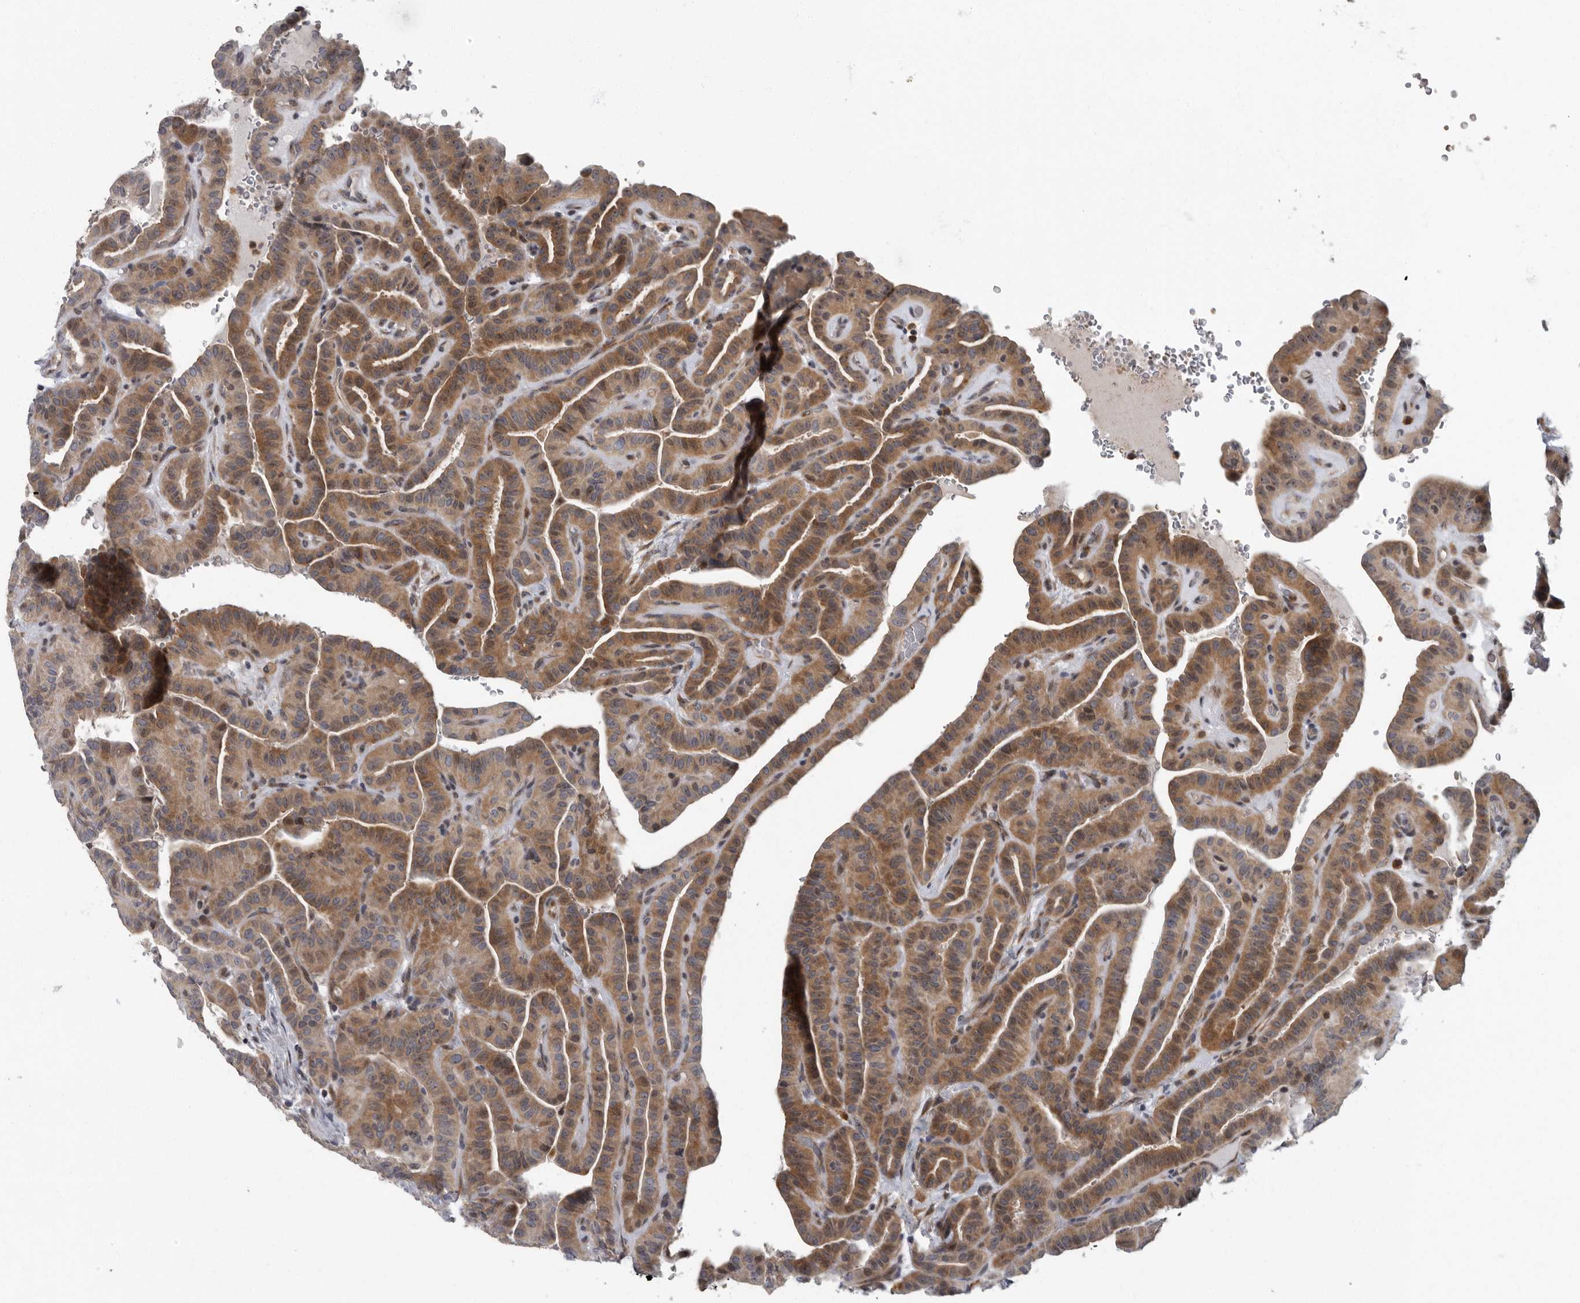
{"staining": {"intensity": "moderate", "quantity": ">75%", "location": "cytoplasmic/membranous"}, "tissue": "thyroid cancer", "cell_type": "Tumor cells", "image_type": "cancer", "snomed": [{"axis": "morphology", "description": "Papillary adenocarcinoma, NOS"}, {"axis": "topography", "description": "Thyroid gland"}], "caption": "A high-resolution micrograph shows immunohistochemistry (IHC) staining of thyroid cancer (papillary adenocarcinoma), which exhibits moderate cytoplasmic/membranous staining in about >75% of tumor cells.", "gene": "PDCD11", "patient": {"sex": "male", "age": 77}}